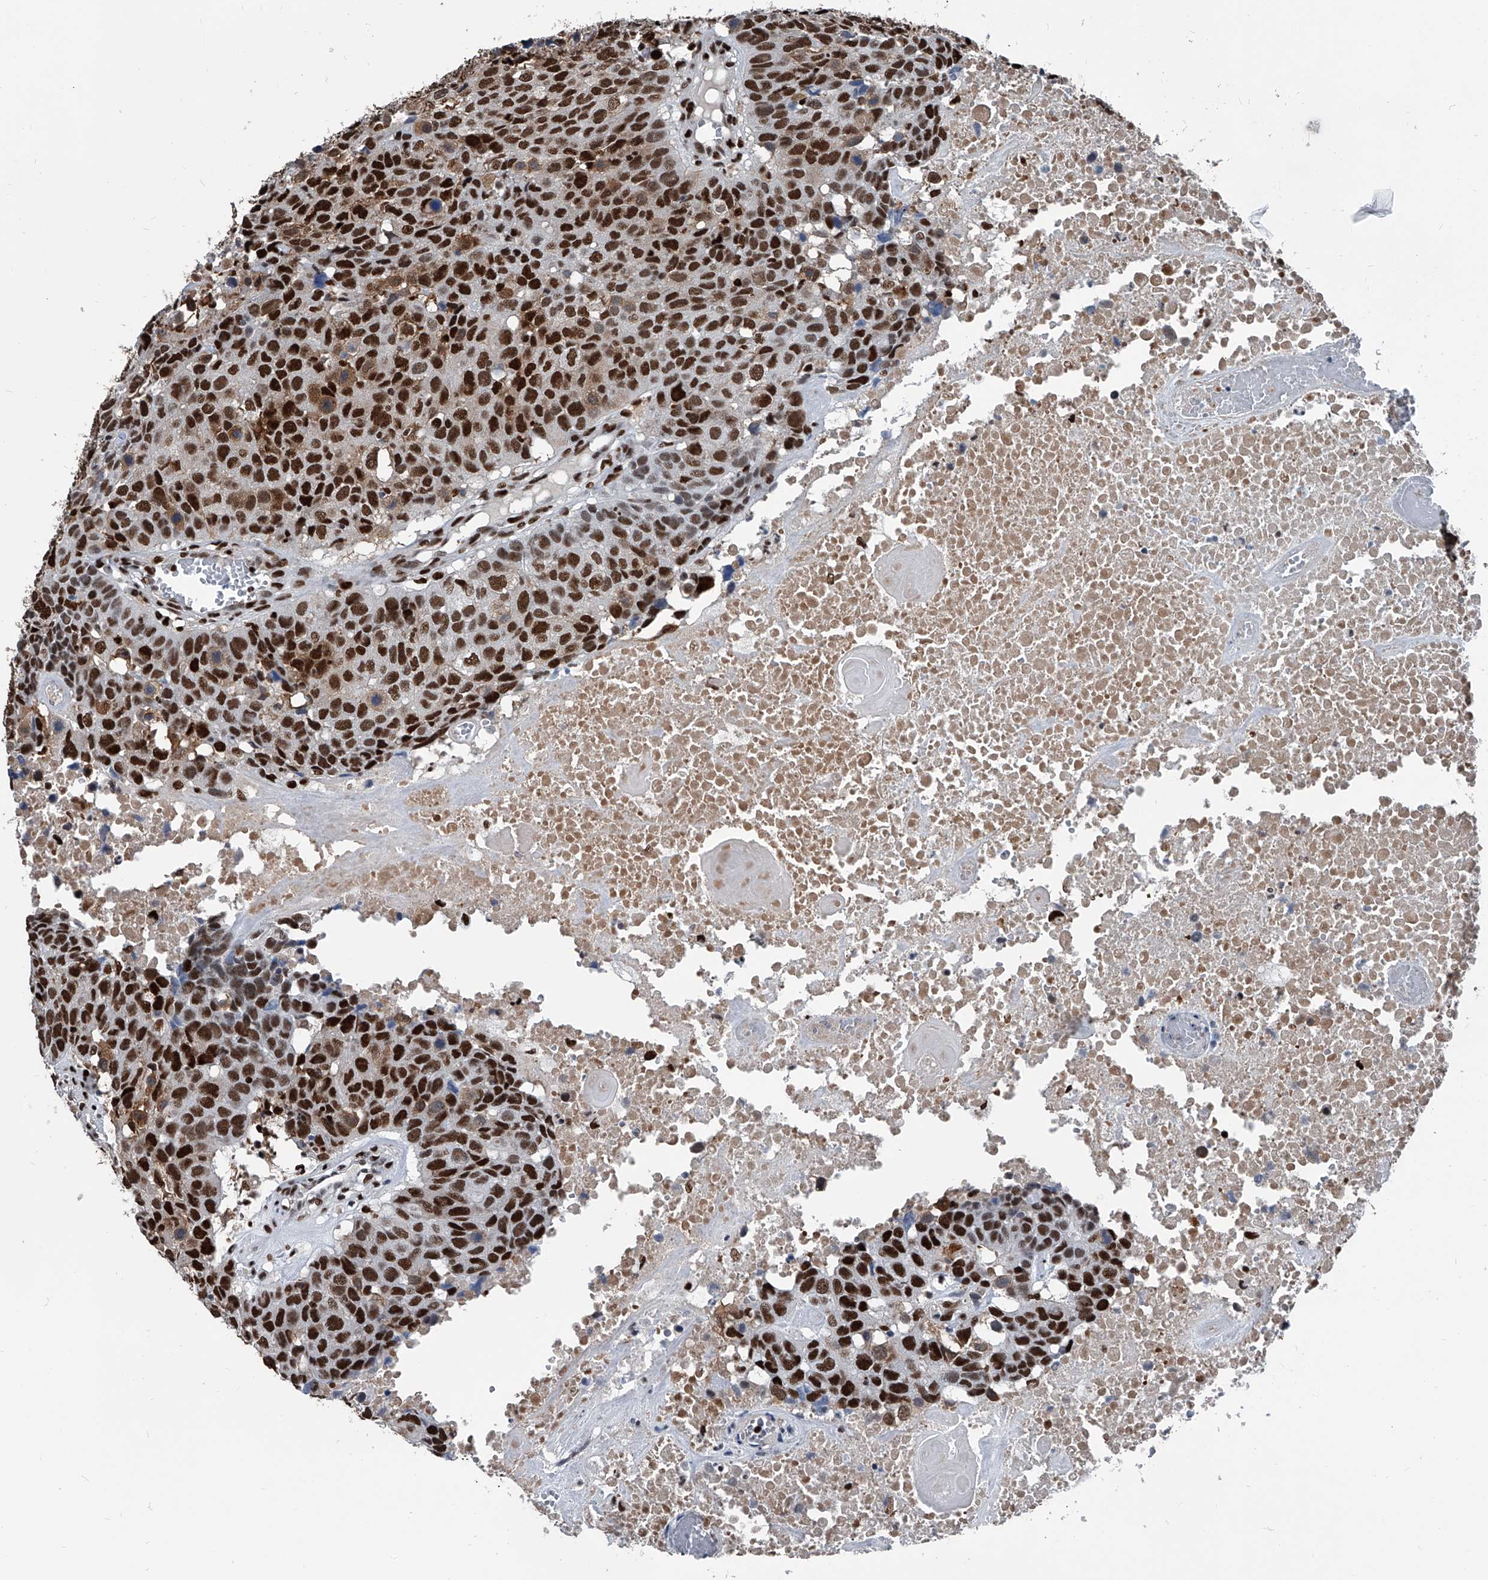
{"staining": {"intensity": "strong", "quantity": ">75%", "location": "nuclear"}, "tissue": "head and neck cancer", "cell_type": "Tumor cells", "image_type": "cancer", "snomed": [{"axis": "morphology", "description": "Squamous cell carcinoma, NOS"}, {"axis": "topography", "description": "Head-Neck"}], "caption": "Human head and neck squamous cell carcinoma stained for a protein (brown) displays strong nuclear positive staining in about >75% of tumor cells.", "gene": "FKBP5", "patient": {"sex": "male", "age": 66}}